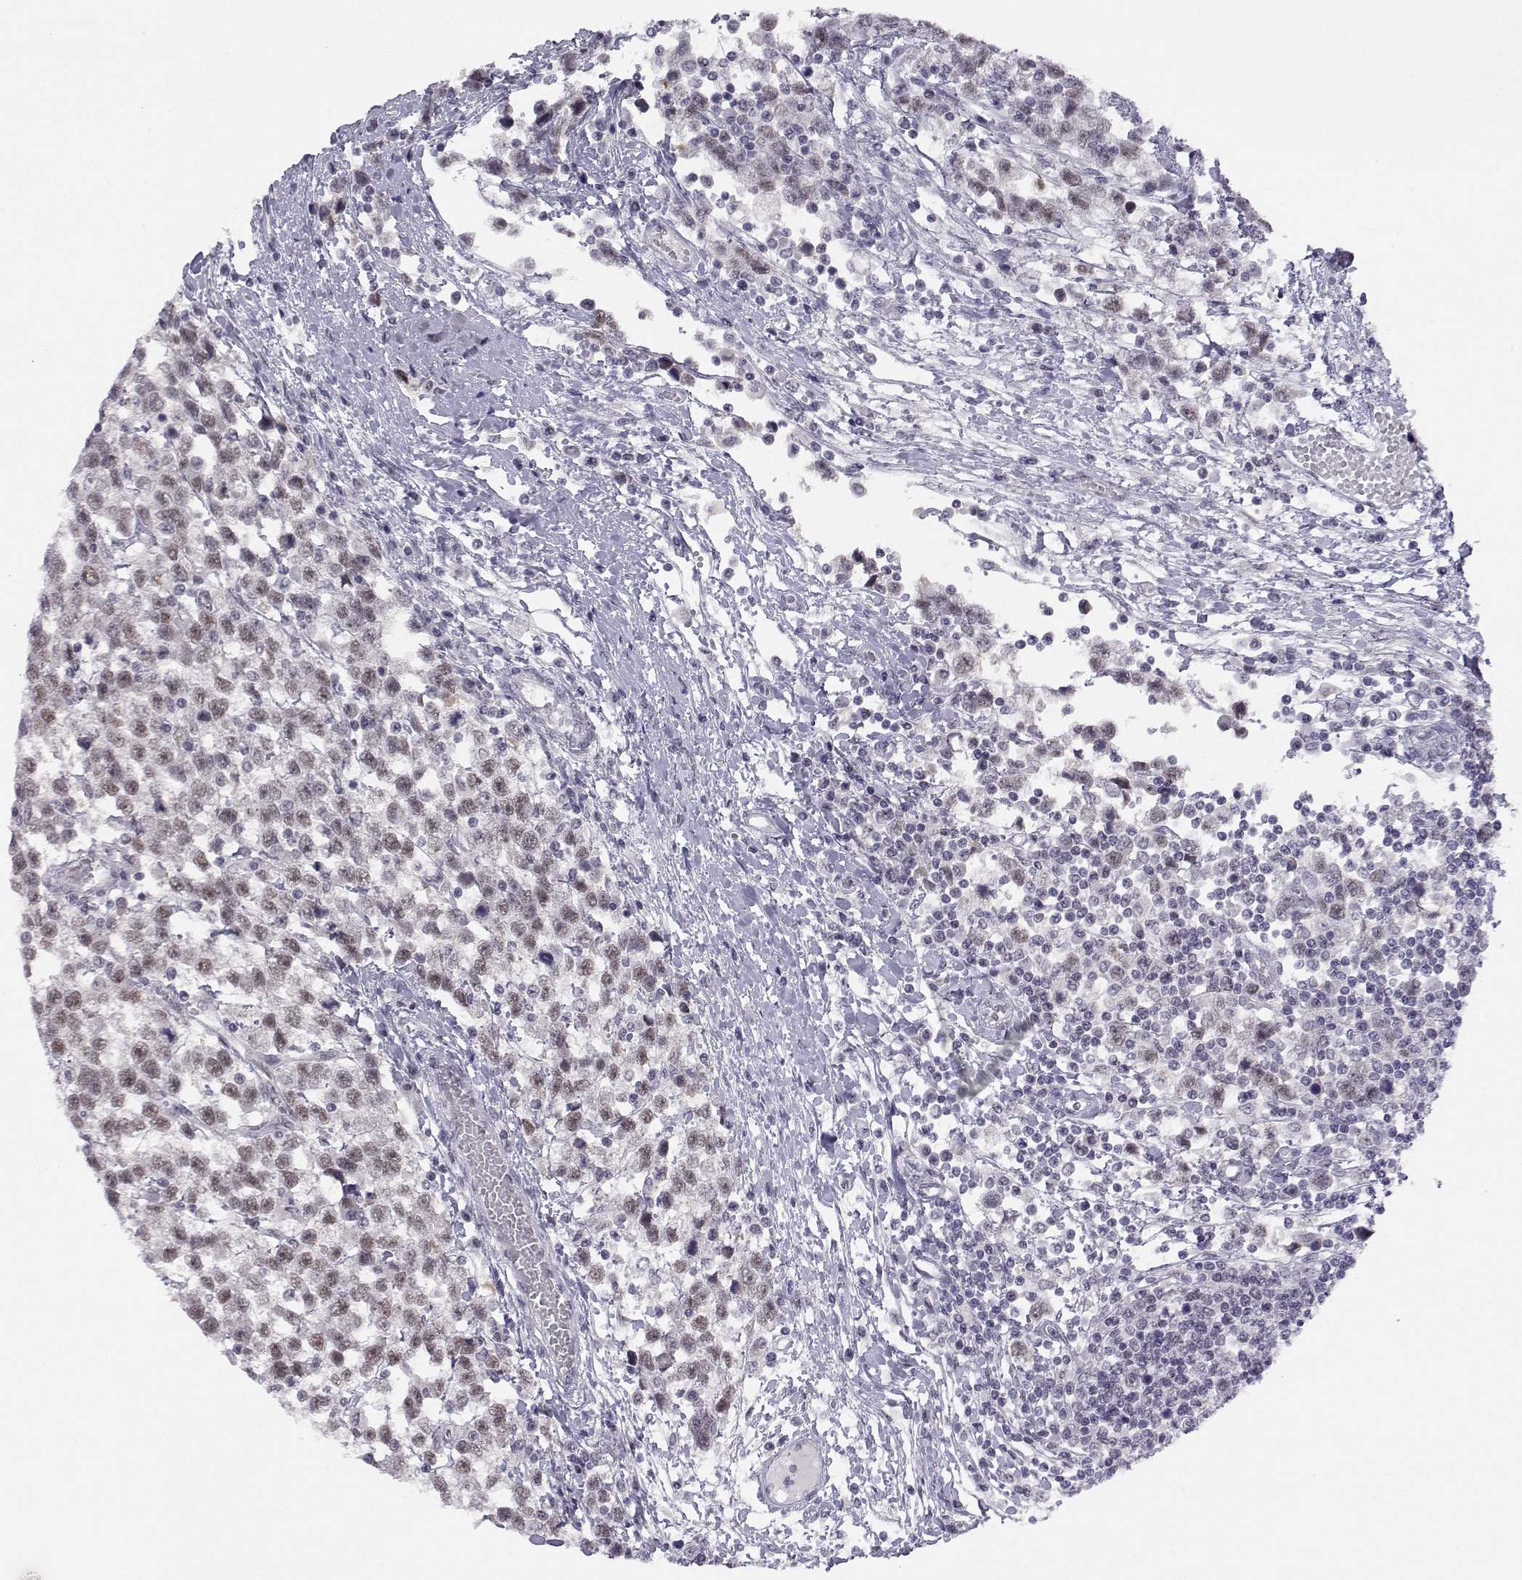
{"staining": {"intensity": "weak", "quantity": "25%-75%", "location": "nuclear"}, "tissue": "testis cancer", "cell_type": "Tumor cells", "image_type": "cancer", "snomed": [{"axis": "morphology", "description": "Seminoma, NOS"}, {"axis": "topography", "description": "Testis"}], "caption": "IHC micrograph of human testis cancer stained for a protein (brown), which displays low levels of weak nuclear staining in about 25%-75% of tumor cells.", "gene": "MED26", "patient": {"sex": "male", "age": 34}}